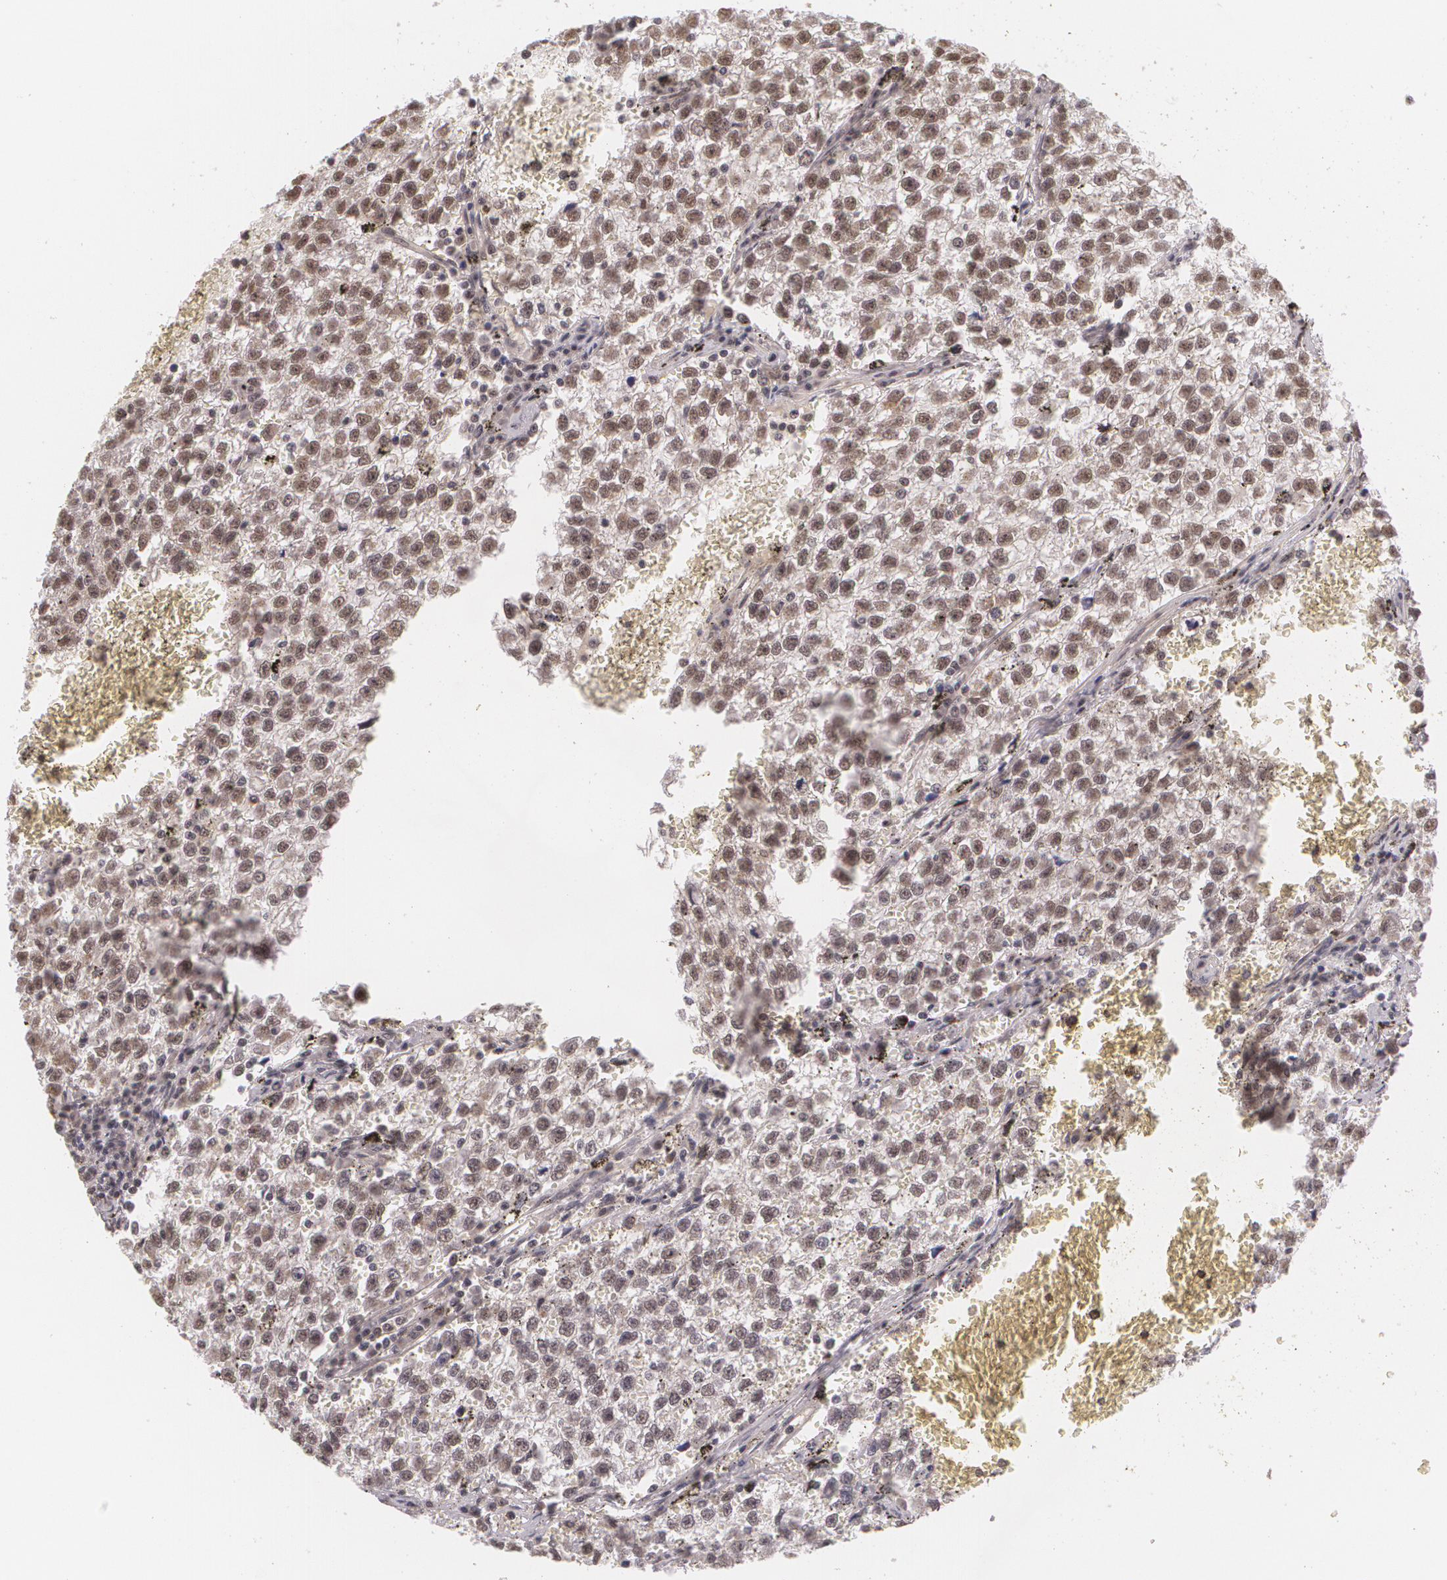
{"staining": {"intensity": "moderate", "quantity": ">75%", "location": "nuclear"}, "tissue": "testis cancer", "cell_type": "Tumor cells", "image_type": "cancer", "snomed": [{"axis": "morphology", "description": "Seminoma, NOS"}, {"axis": "topography", "description": "Testis"}], "caption": "Tumor cells exhibit moderate nuclear staining in about >75% of cells in testis cancer (seminoma). Immunohistochemistry (ihc) stains the protein in brown and the nuclei are stained blue.", "gene": "ALX1", "patient": {"sex": "male", "age": 35}}